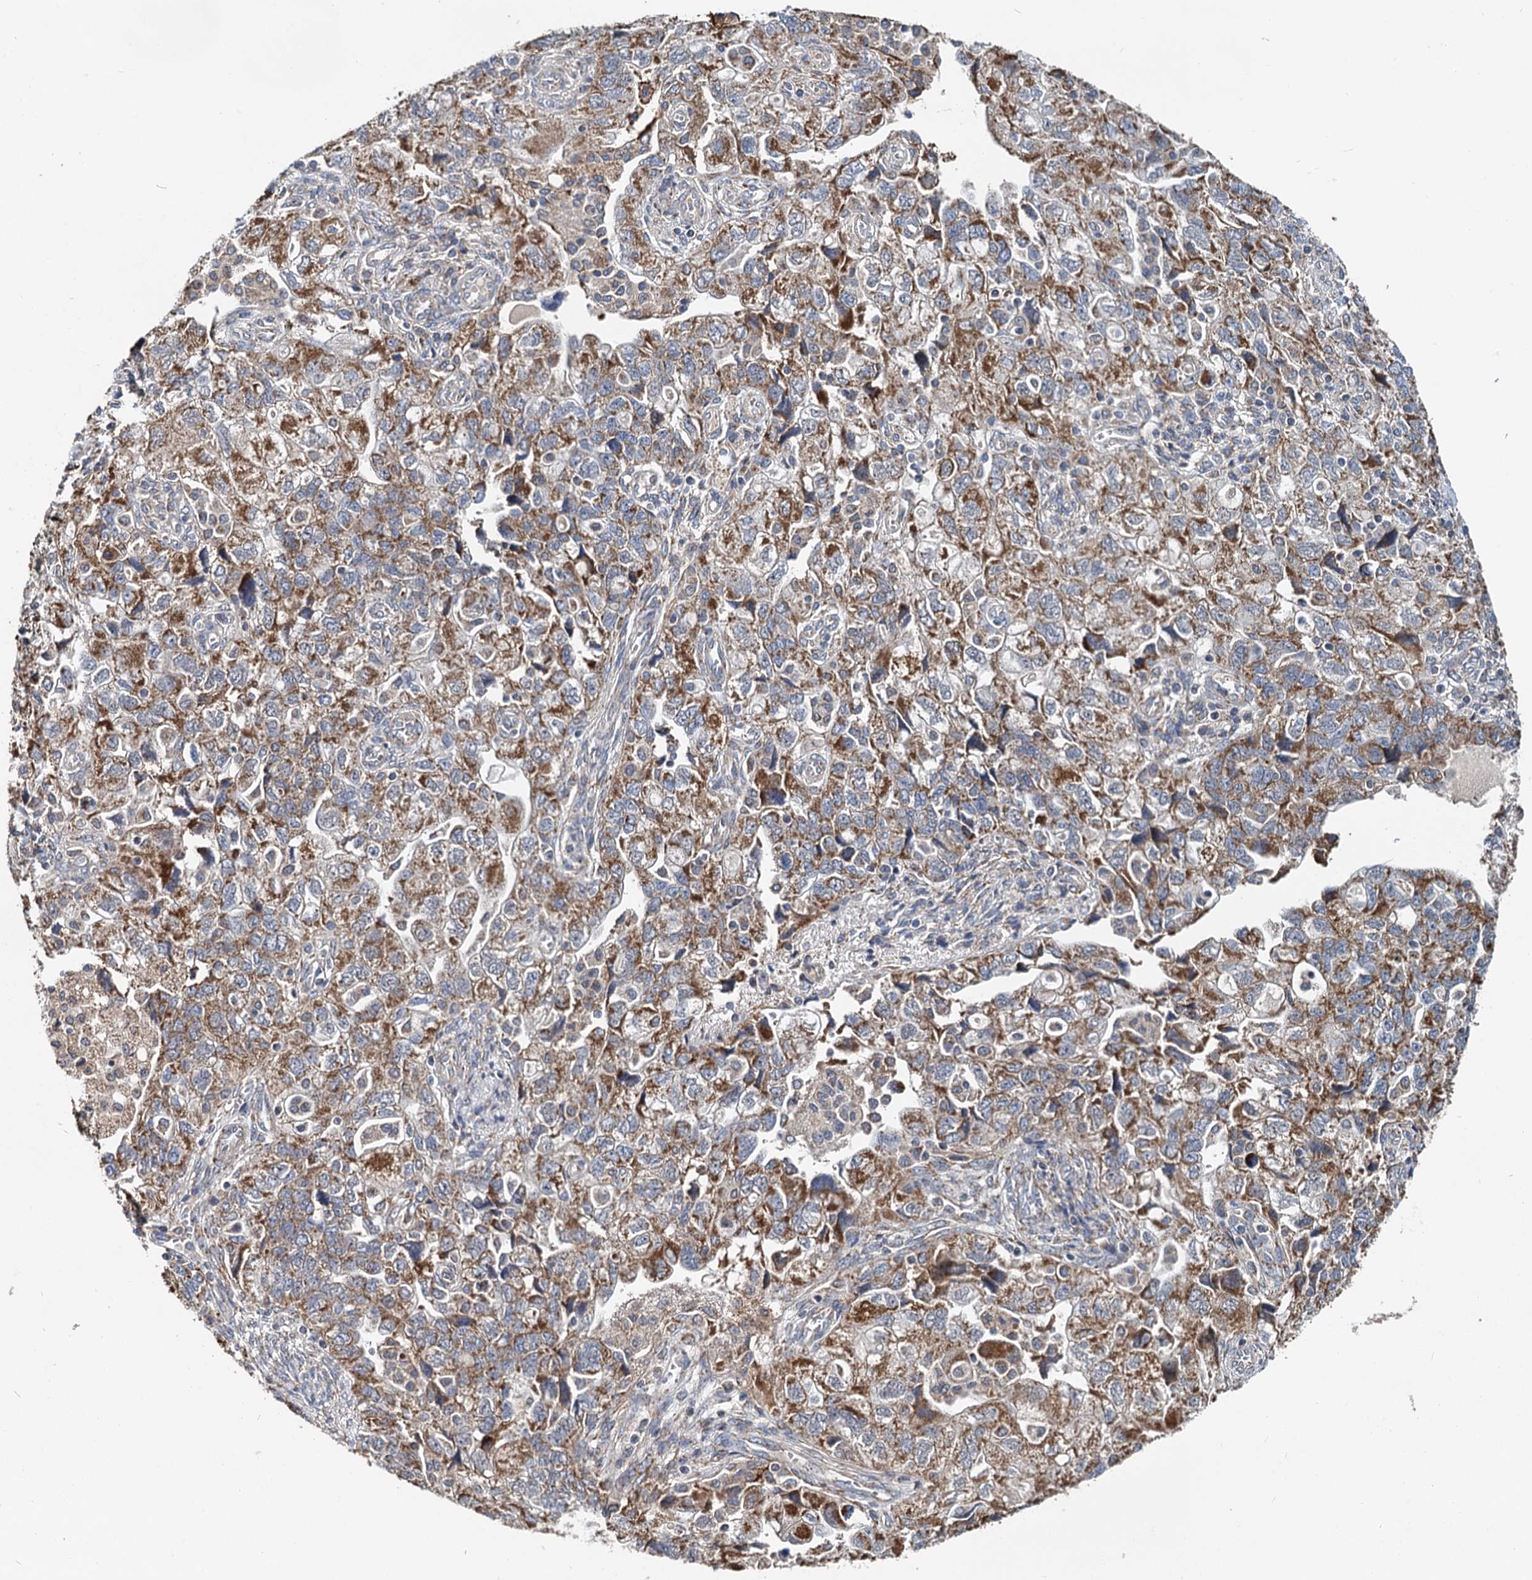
{"staining": {"intensity": "moderate", "quantity": ">75%", "location": "cytoplasmic/membranous"}, "tissue": "ovarian cancer", "cell_type": "Tumor cells", "image_type": "cancer", "snomed": [{"axis": "morphology", "description": "Carcinoma, NOS"}, {"axis": "morphology", "description": "Cystadenocarcinoma, serous, NOS"}, {"axis": "topography", "description": "Ovary"}], "caption": "Immunohistochemistry staining of ovarian carcinoma, which demonstrates medium levels of moderate cytoplasmic/membranous staining in about >75% of tumor cells indicating moderate cytoplasmic/membranous protein staining. The staining was performed using DAB (brown) for protein detection and nuclei were counterstained in hematoxylin (blue).", "gene": "SPRYD3", "patient": {"sex": "female", "age": 69}}